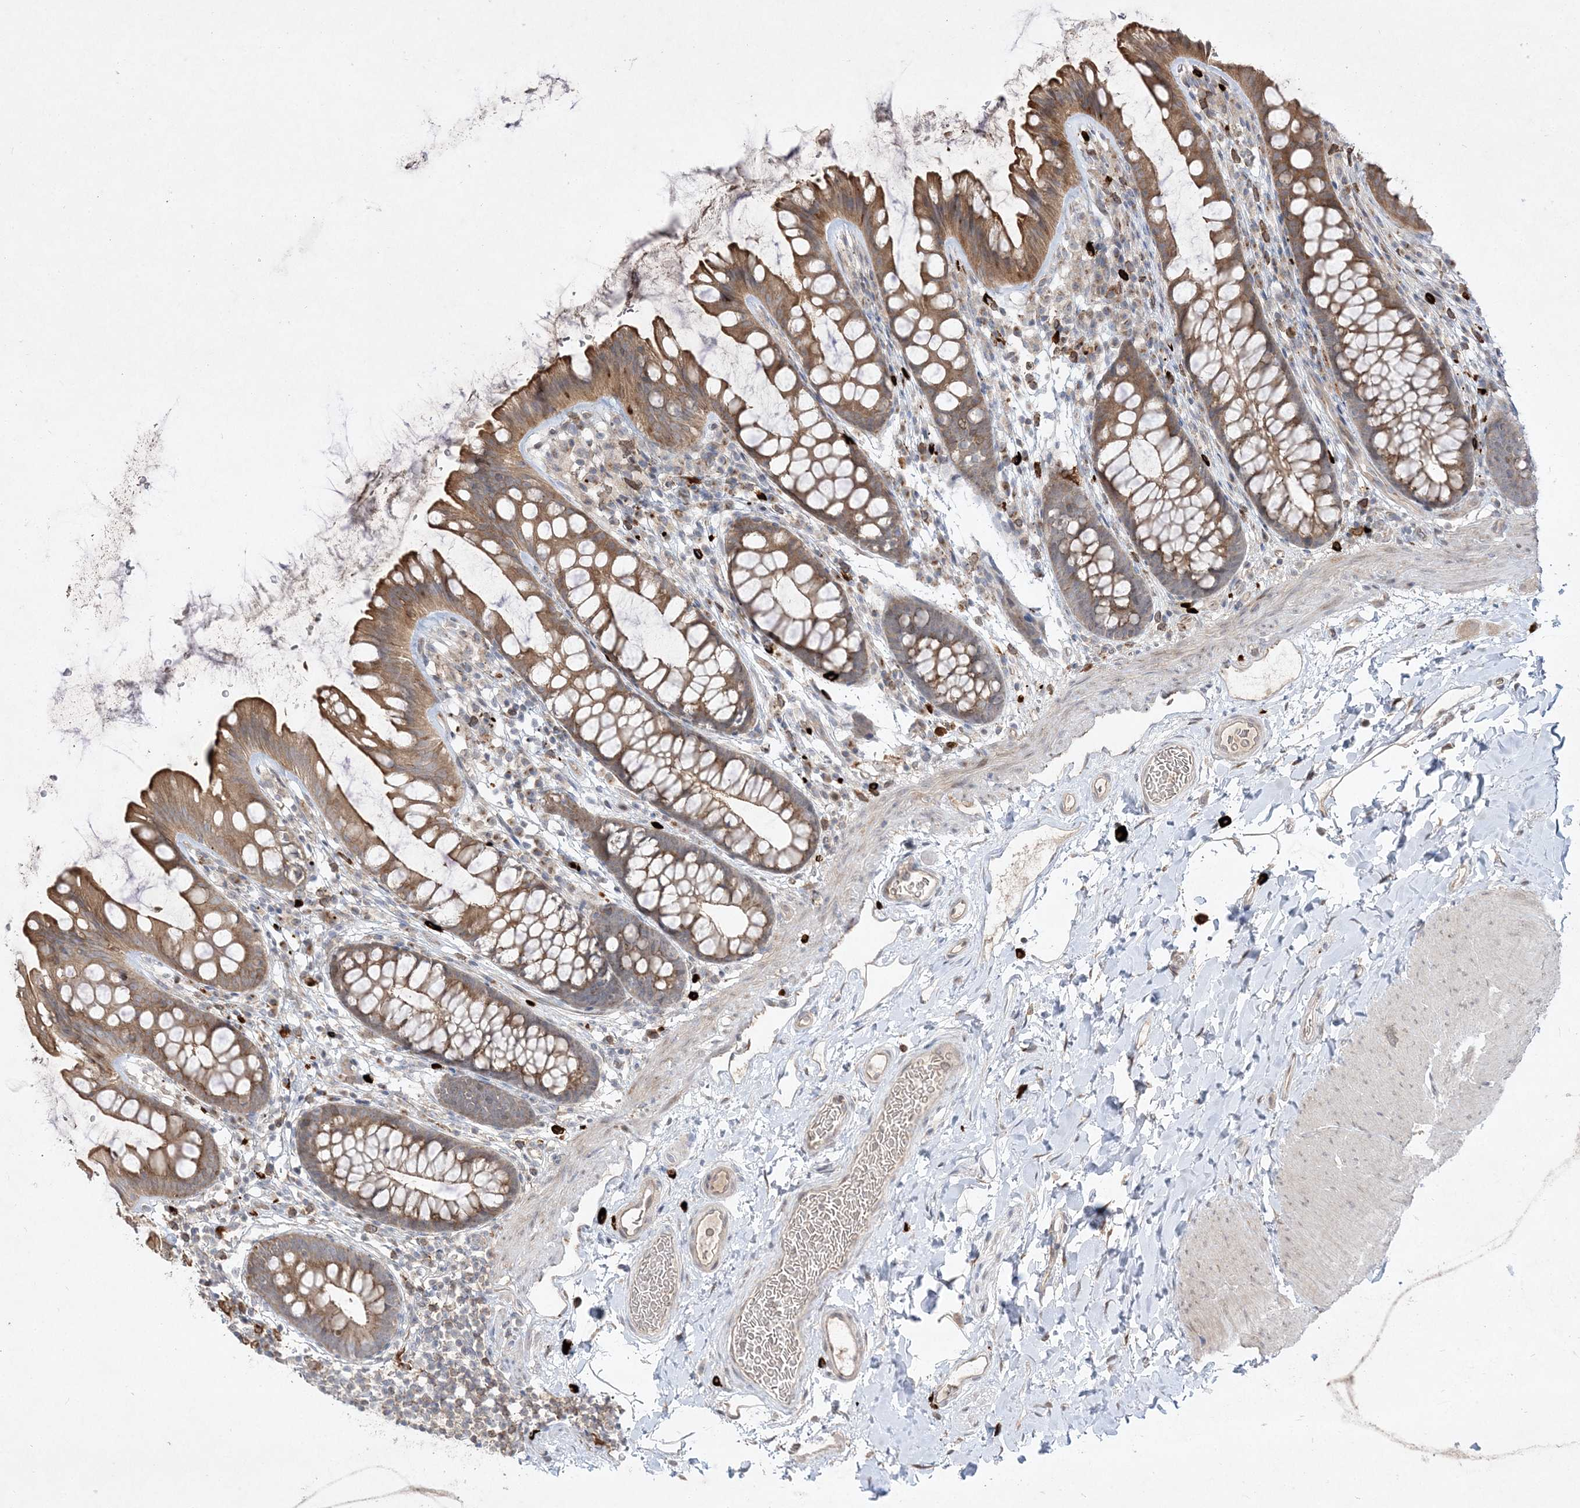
{"staining": {"intensity": "weak", "quantity": ">75%", "location": "cytoplasmic/membranous"}, "tissue": "colon", "cell_type": "Endothelial cells", "image_type": "normal", "snomed": [{"axis": "morphology", "description": "Normal tissue, NOS"}, {"axis": "topography", "description": "Colon"}], "caption": "Protein staining exhibits weak cytoplasmic/membranous positivity in approximately >75% of endothelial cells in unremarkable colon.", "gene": "CLNK", "patient": {"sex": "female", "age": 62}}